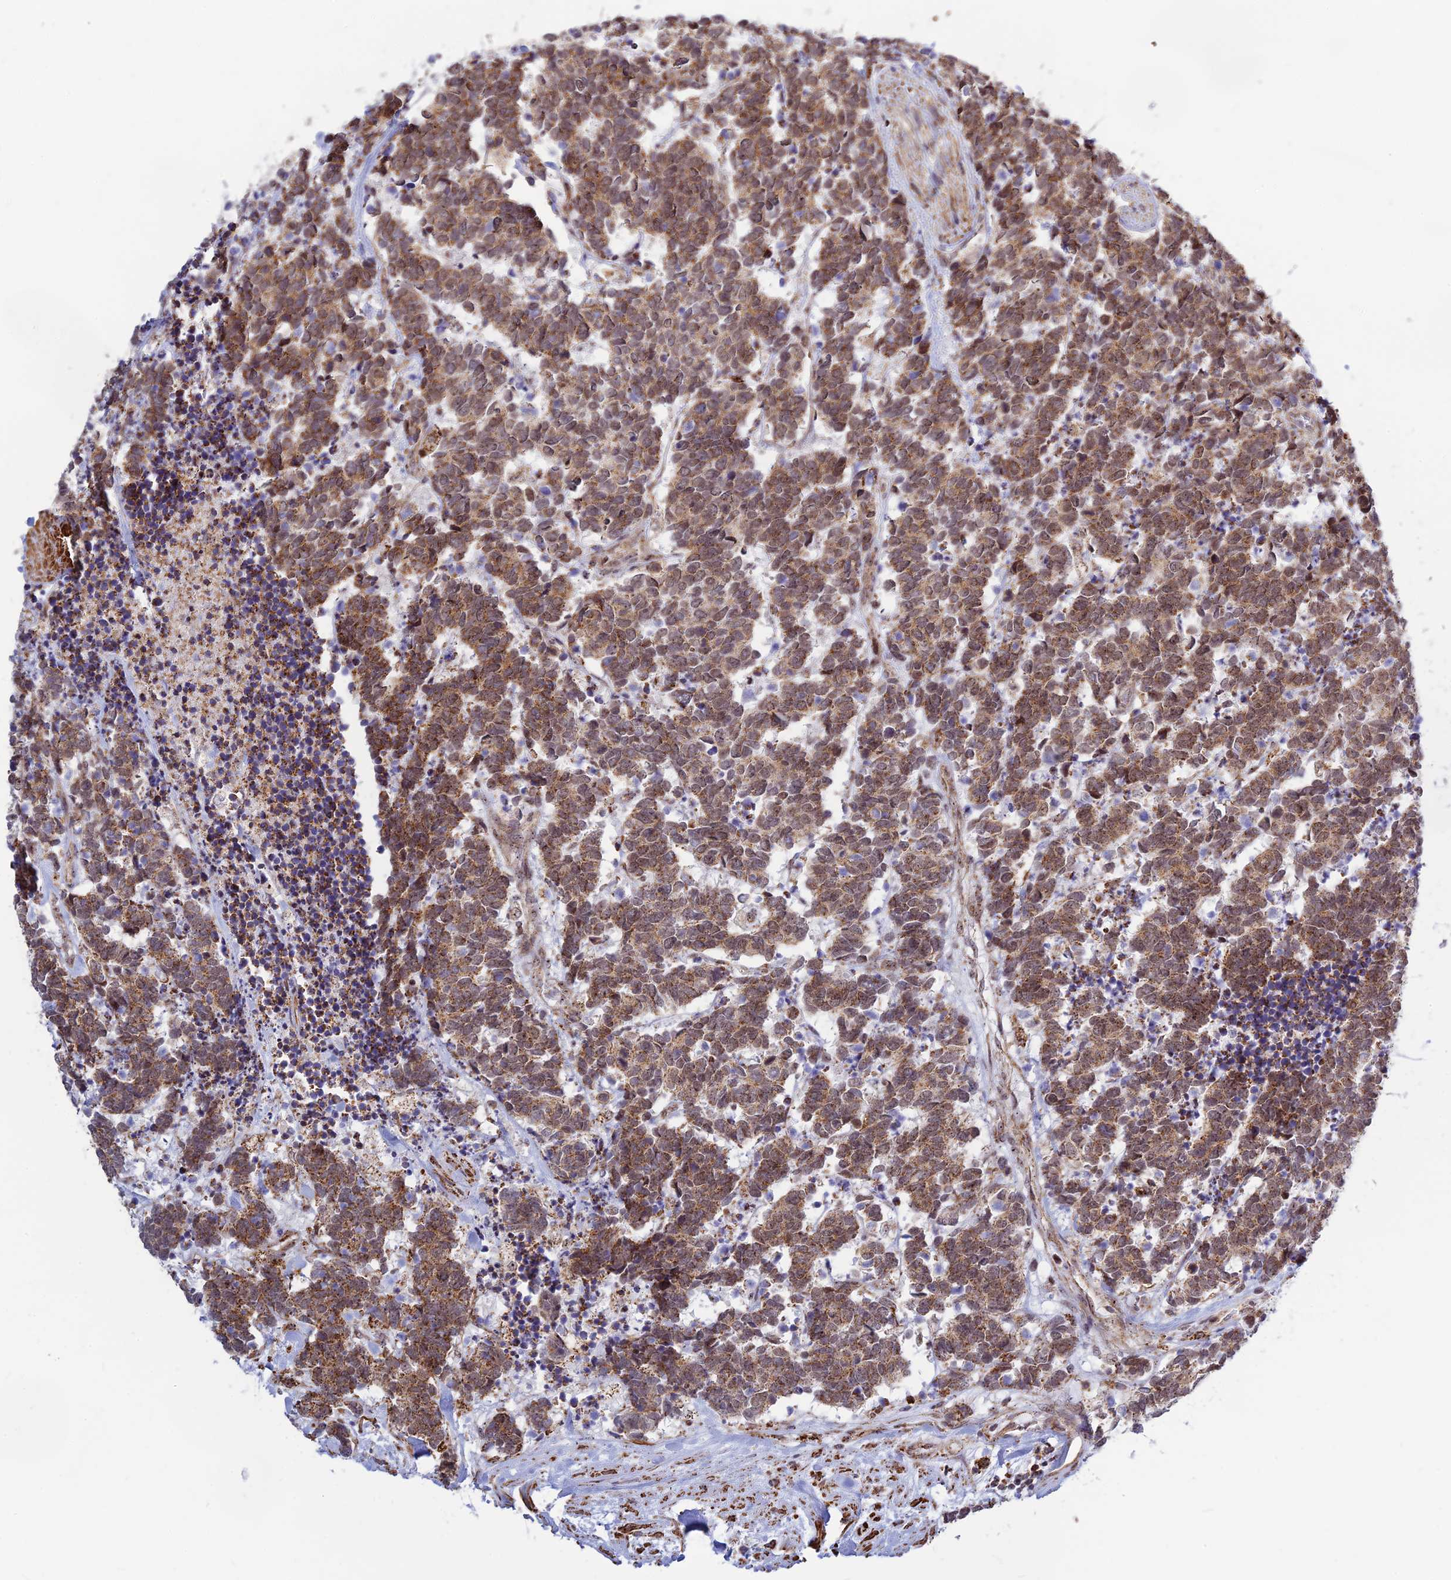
{"staining": {"intensity": "moderate", "quantity": ">75%", "location": "cytoplasmic/membranous"}, "tissue": "carcinoid", "cell_type": "Tumor cells", "image_type": "cancer", "snomed": [{"axis": "morphology", "description": "Carcinoma, NOS"}, {"axis": "morphology", "description": "Carcinoid, malignant, NOS"}, {"axis": "topography", "description": "Prostate"}], "caption": "Approximately >75% of tumor cells in human carcinoma demonstrate moderate cytoplasmic/membranous protein expression as visualized by brown immunohistochemical staining.", "gene": "POLR1G", "patient": {"sex": "male", "age": 57}}